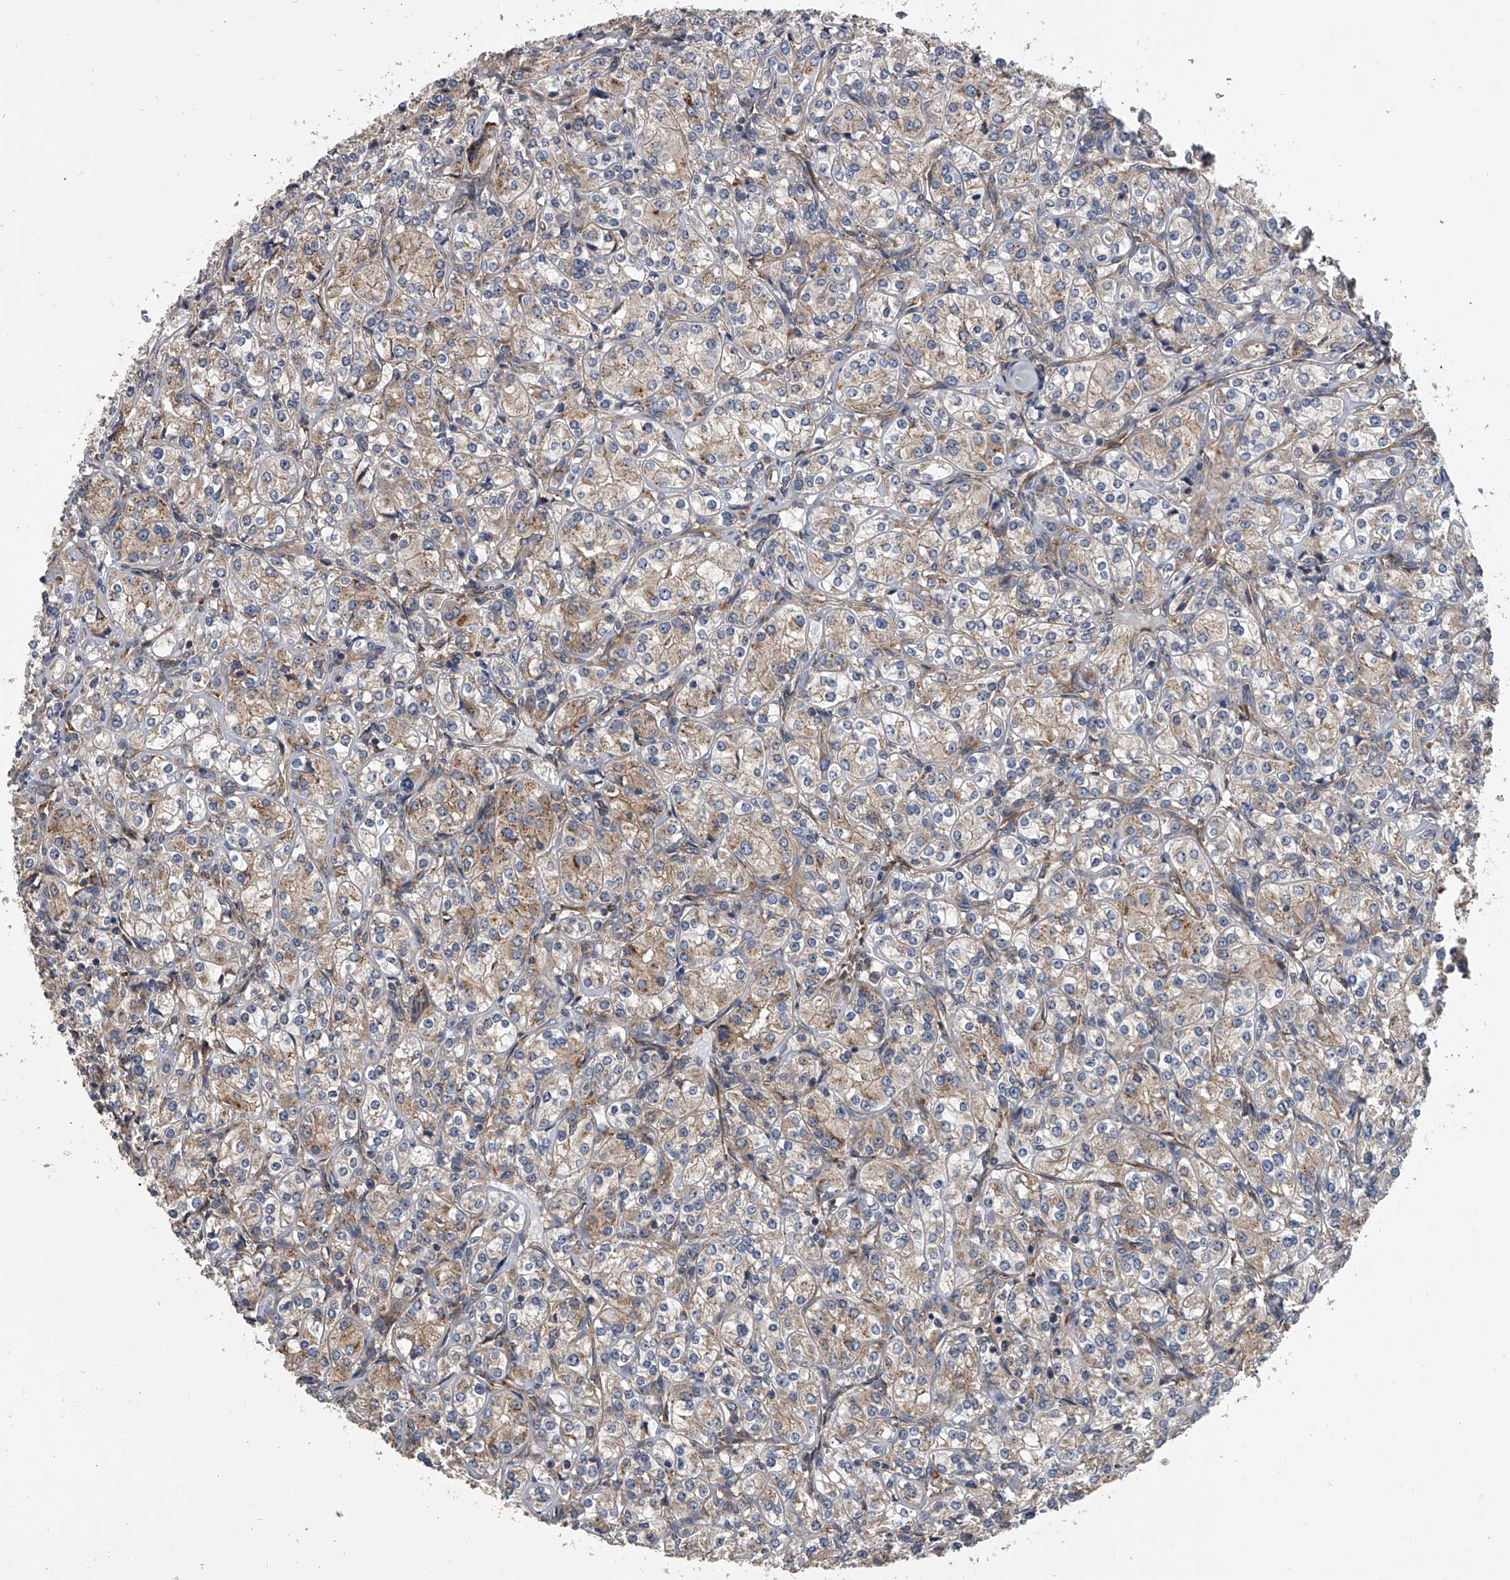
{"staining": {"intensity": "moderate", "quantity": "<25%", "location": "cytoplasmic/membranous"}, "tissue": "renal cancer", "cell_type": "Tumor cells", "image_type": "cancer", "snomed": [{"axis": "morphology", "description": "Adenocarcinoma, NOS"}, {"axis": "topography", "description": "Kidney"}], "caption": "Protein analysis of adenocarcinoma (renal) tissue exhibits moderate cytoplasmic/membranous expression in approximately <25% of tumor cells.", "gene": "EXOC4", "patient": {"sex": "male", "age": 77}}